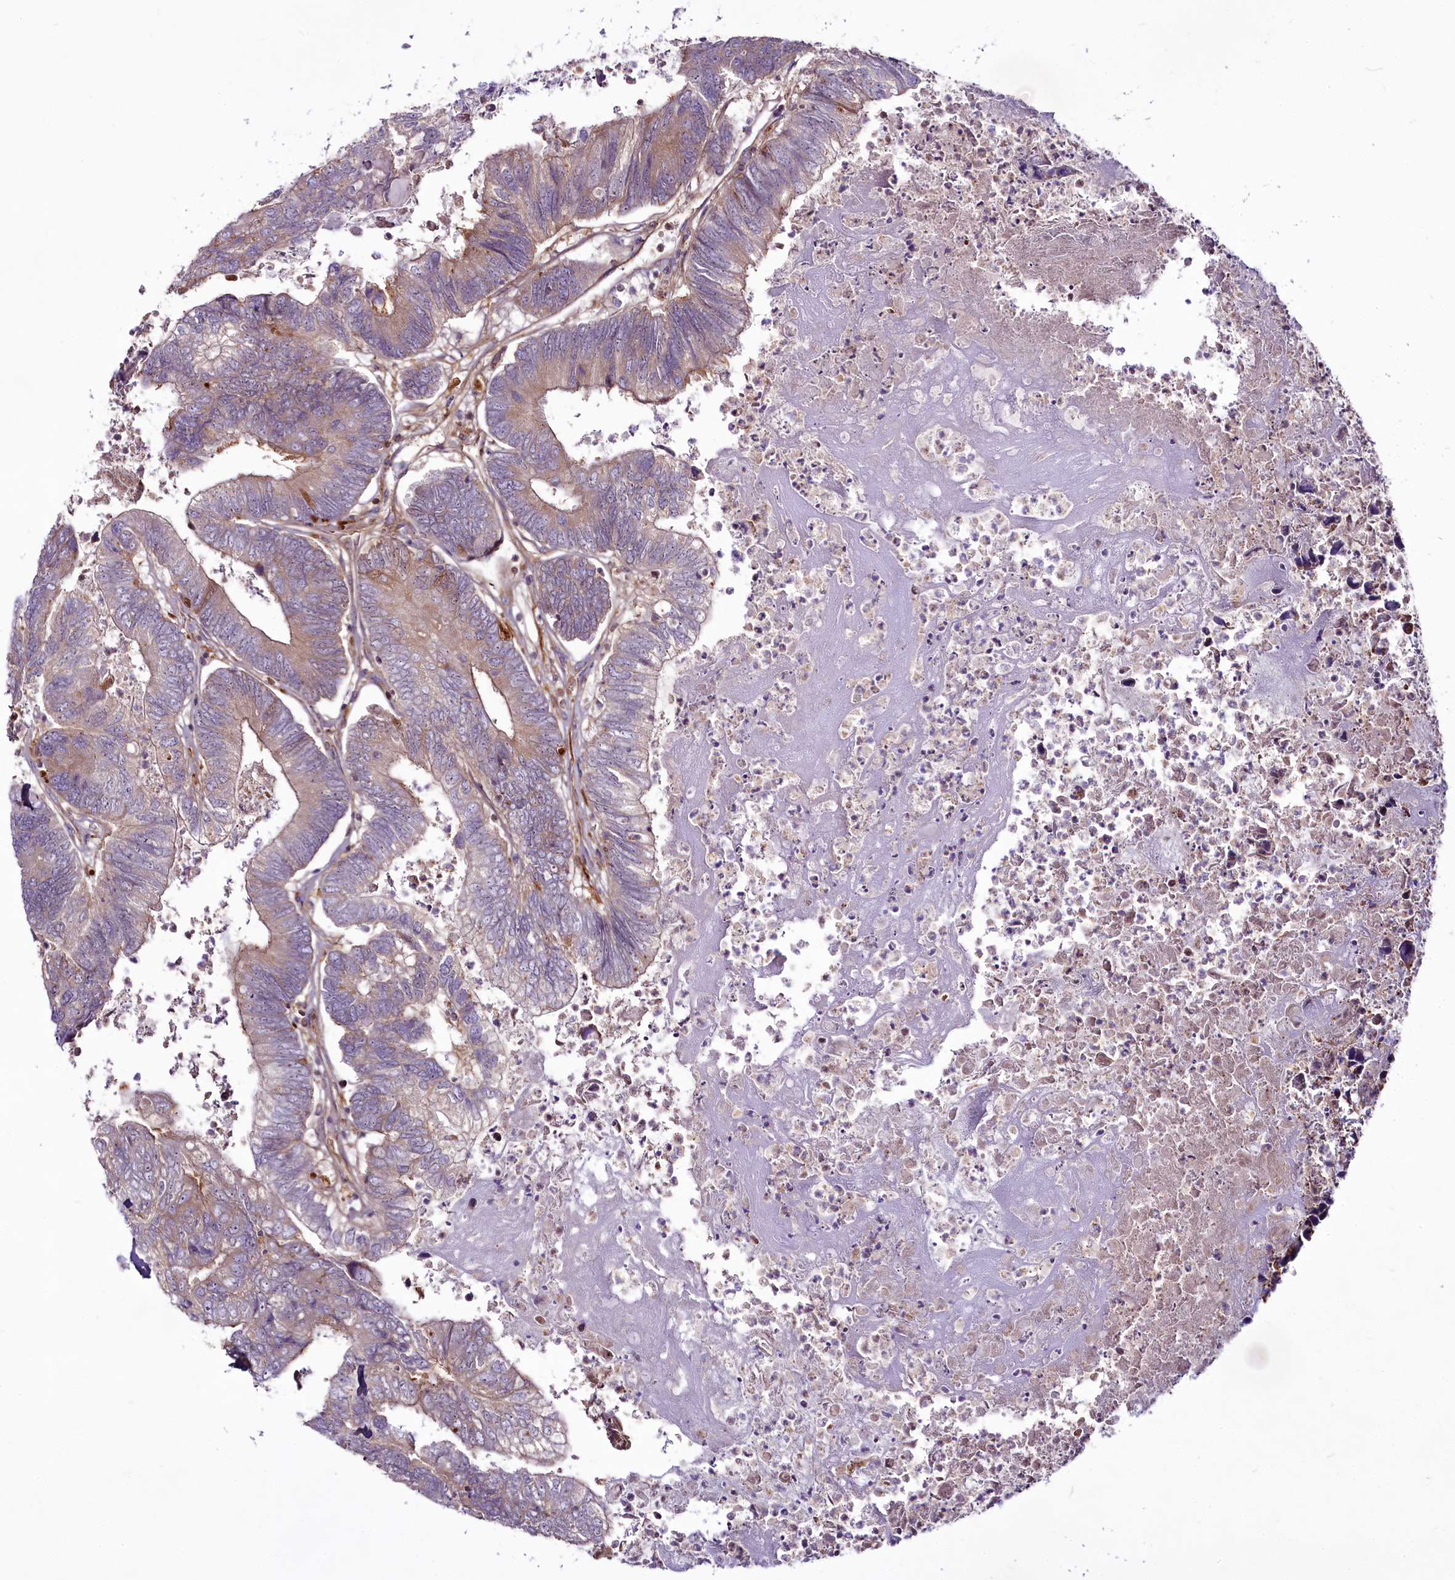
{"staining": {"intensity": "weak", "quantity": "<25%", "location": "cytoplasmic/membranous"}, "tissue": "colorectal cancer", "cell_type": "Tumor cells", "image_type": "cancer", "snomed": [{"axis": "morphology", "description": "Adenocarcinoma, NOS"}, {"axis": "topography", "description": "Colon"}], "caption": "Image shows no significant protein positivity in tumor cells of colorectal adenocarcinoma.", "gene": "RSBN1", "patient": {"sex": "female", "age": 67}}